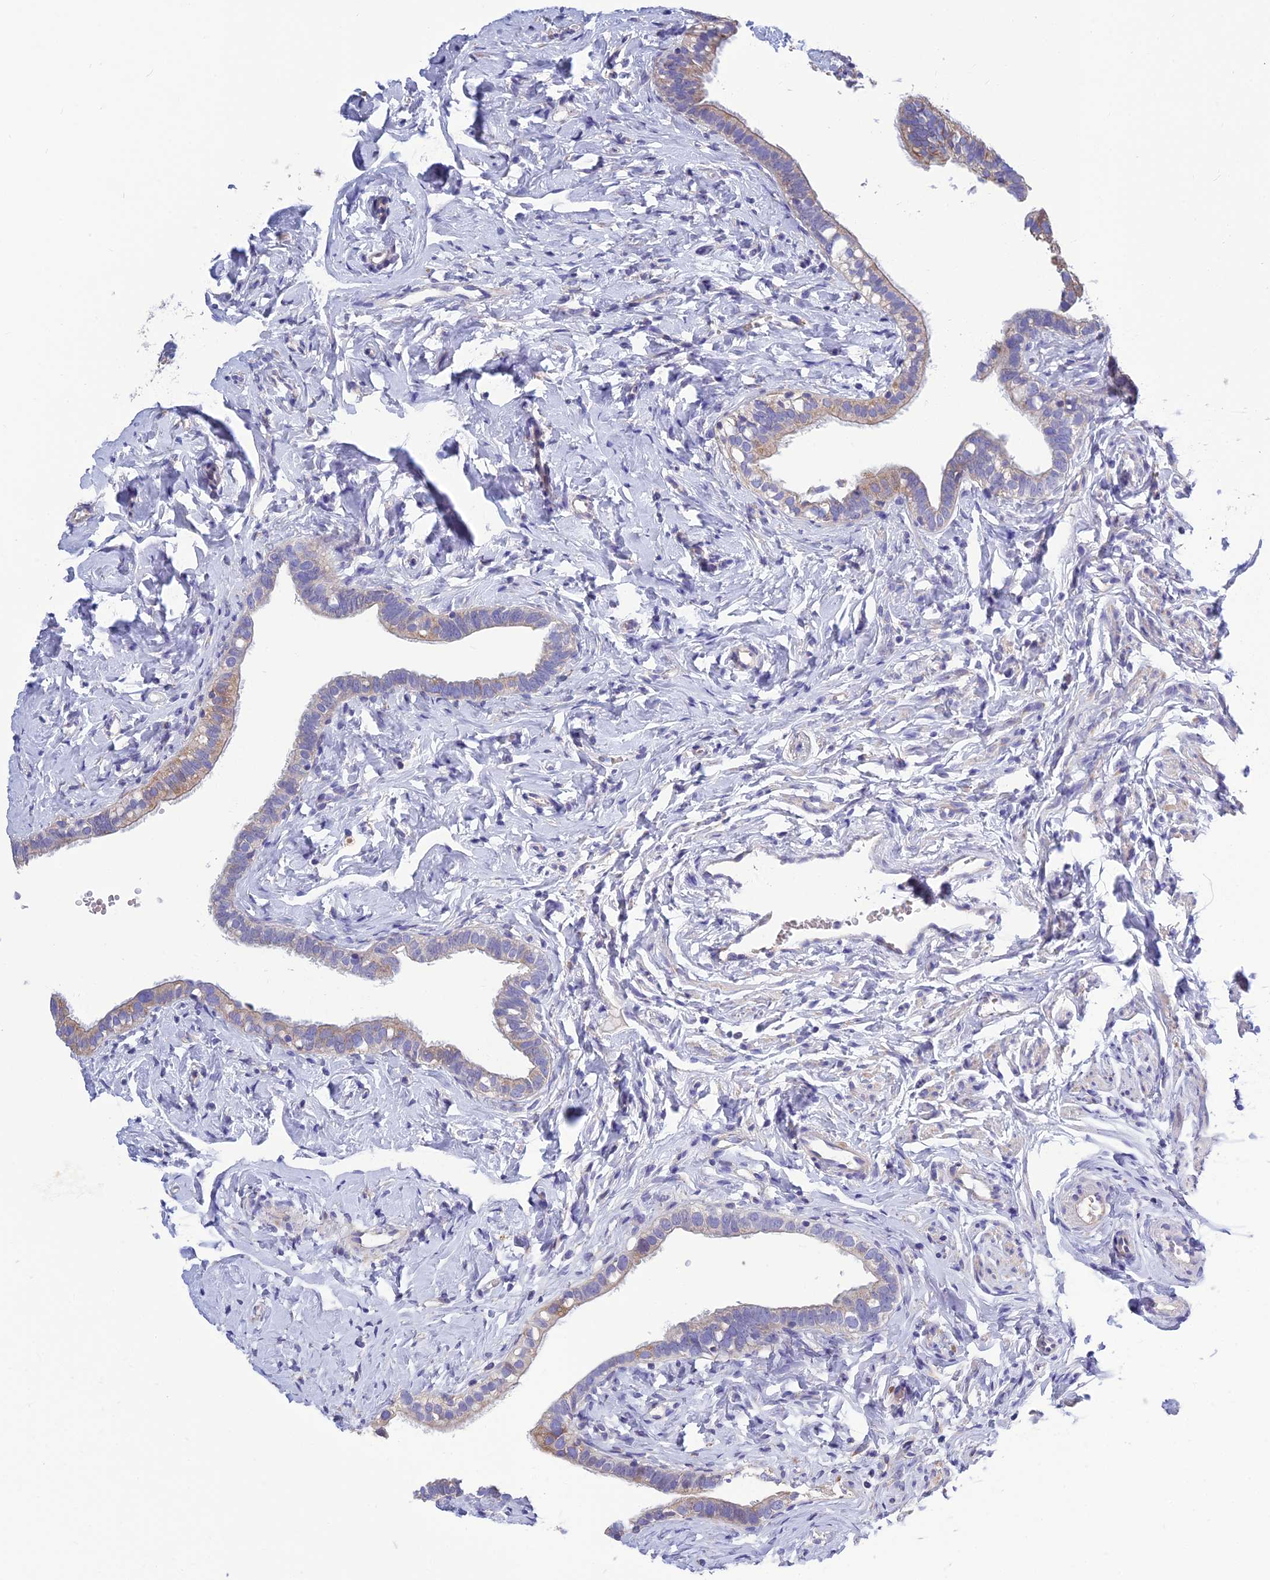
{"staining": {"intensity": "weak", "quantity": "25%-75%", "location": "cytoplasmic/membranous"}, "tissue": "fallopian tube", "cell_type": "Glandular cells", "image_type": "normal", "snomed": [{"axis": "morphology", "description": "Normal tissue, NOS"}, {"axis": "topography", "description": "Fallopian tube"}], "caption": "Brown immunohistochemical staining in normal fallopian tube demonstrates weak cytoplasmic/membranous staining in approximately 25%-75% of glandular cells.", "gene": "BHMT2", "patient": {"sex": "female", "age": 66}}